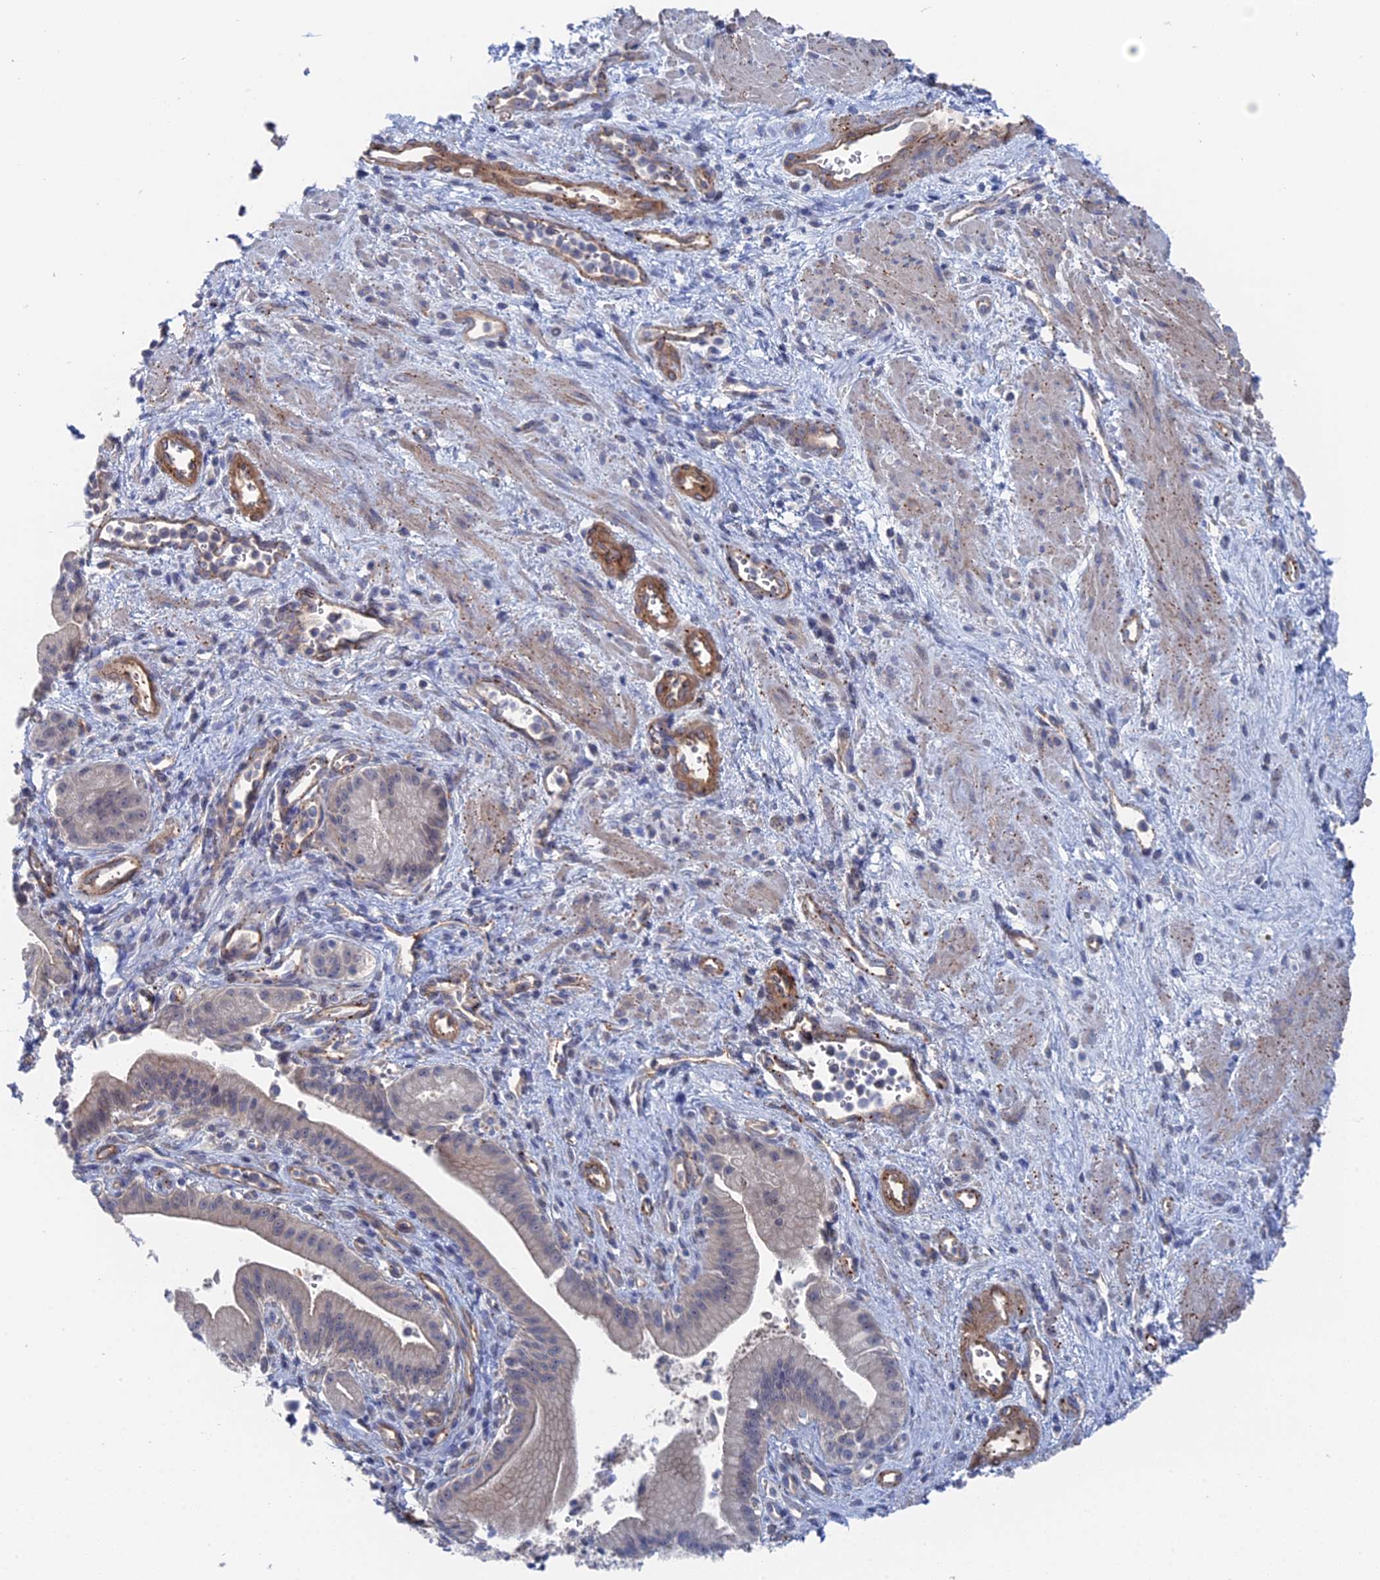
{"staining": {"intensity": "negative", "quantity": "none", "location": "none"}, "tissue": "pancreatic cancer", "cell_type": "Tumor cells", "image_type": "cancer", "snomed": [{"axis": "morphology", "description": "Adenocarcinoma, NOS"}, {"axis": "topography", "description": "Pancreas"}], "caption": "Photomicrograph shows no significant protein positivity in tumor cells of pancreatic cancer. (Immunohistochemistry, brightfield microscopy, high magnification).", "gene": "MTHFSD", "patient": {"sex": "male", "age": 78}}